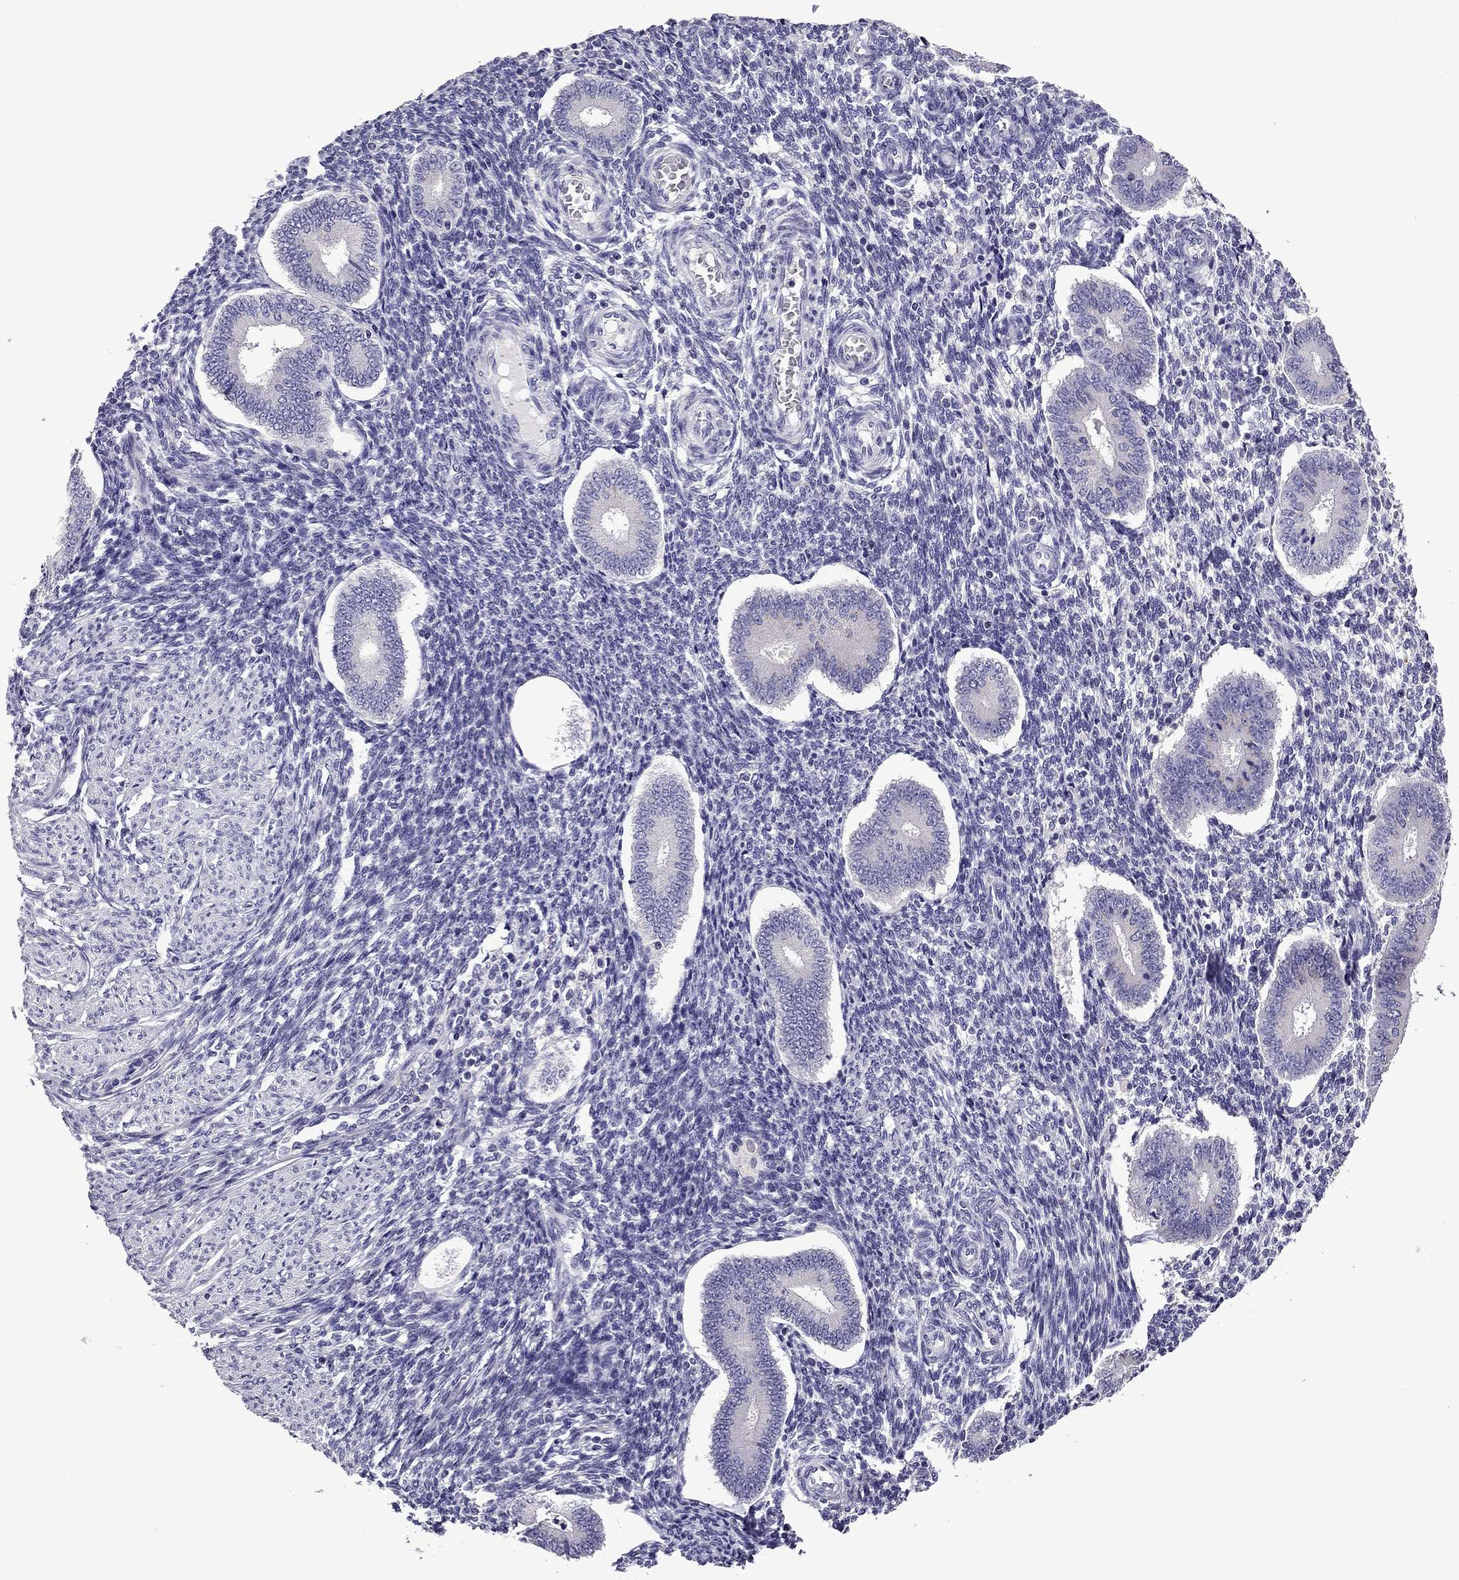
{"staining": {"intensity": "negative", "quantity": "none", "location": "none"}, "tissue": "endometrium", "cell_type": "Cells in endometrial stroma", "image_type": "normal", "snomed": [{"axis": "morphology", "description": "Normal tissue, NOS"}, {"axis": "topography", "description": "Endometrium"}], "caption": "Immunohistochemistry histopathology image of unremarkable human endometrium stained for a protein (brown), which displays no positivity in cells in endometrial stroma.", "gene": "TTN", "patient": {"sex": "female", "age": 40}}